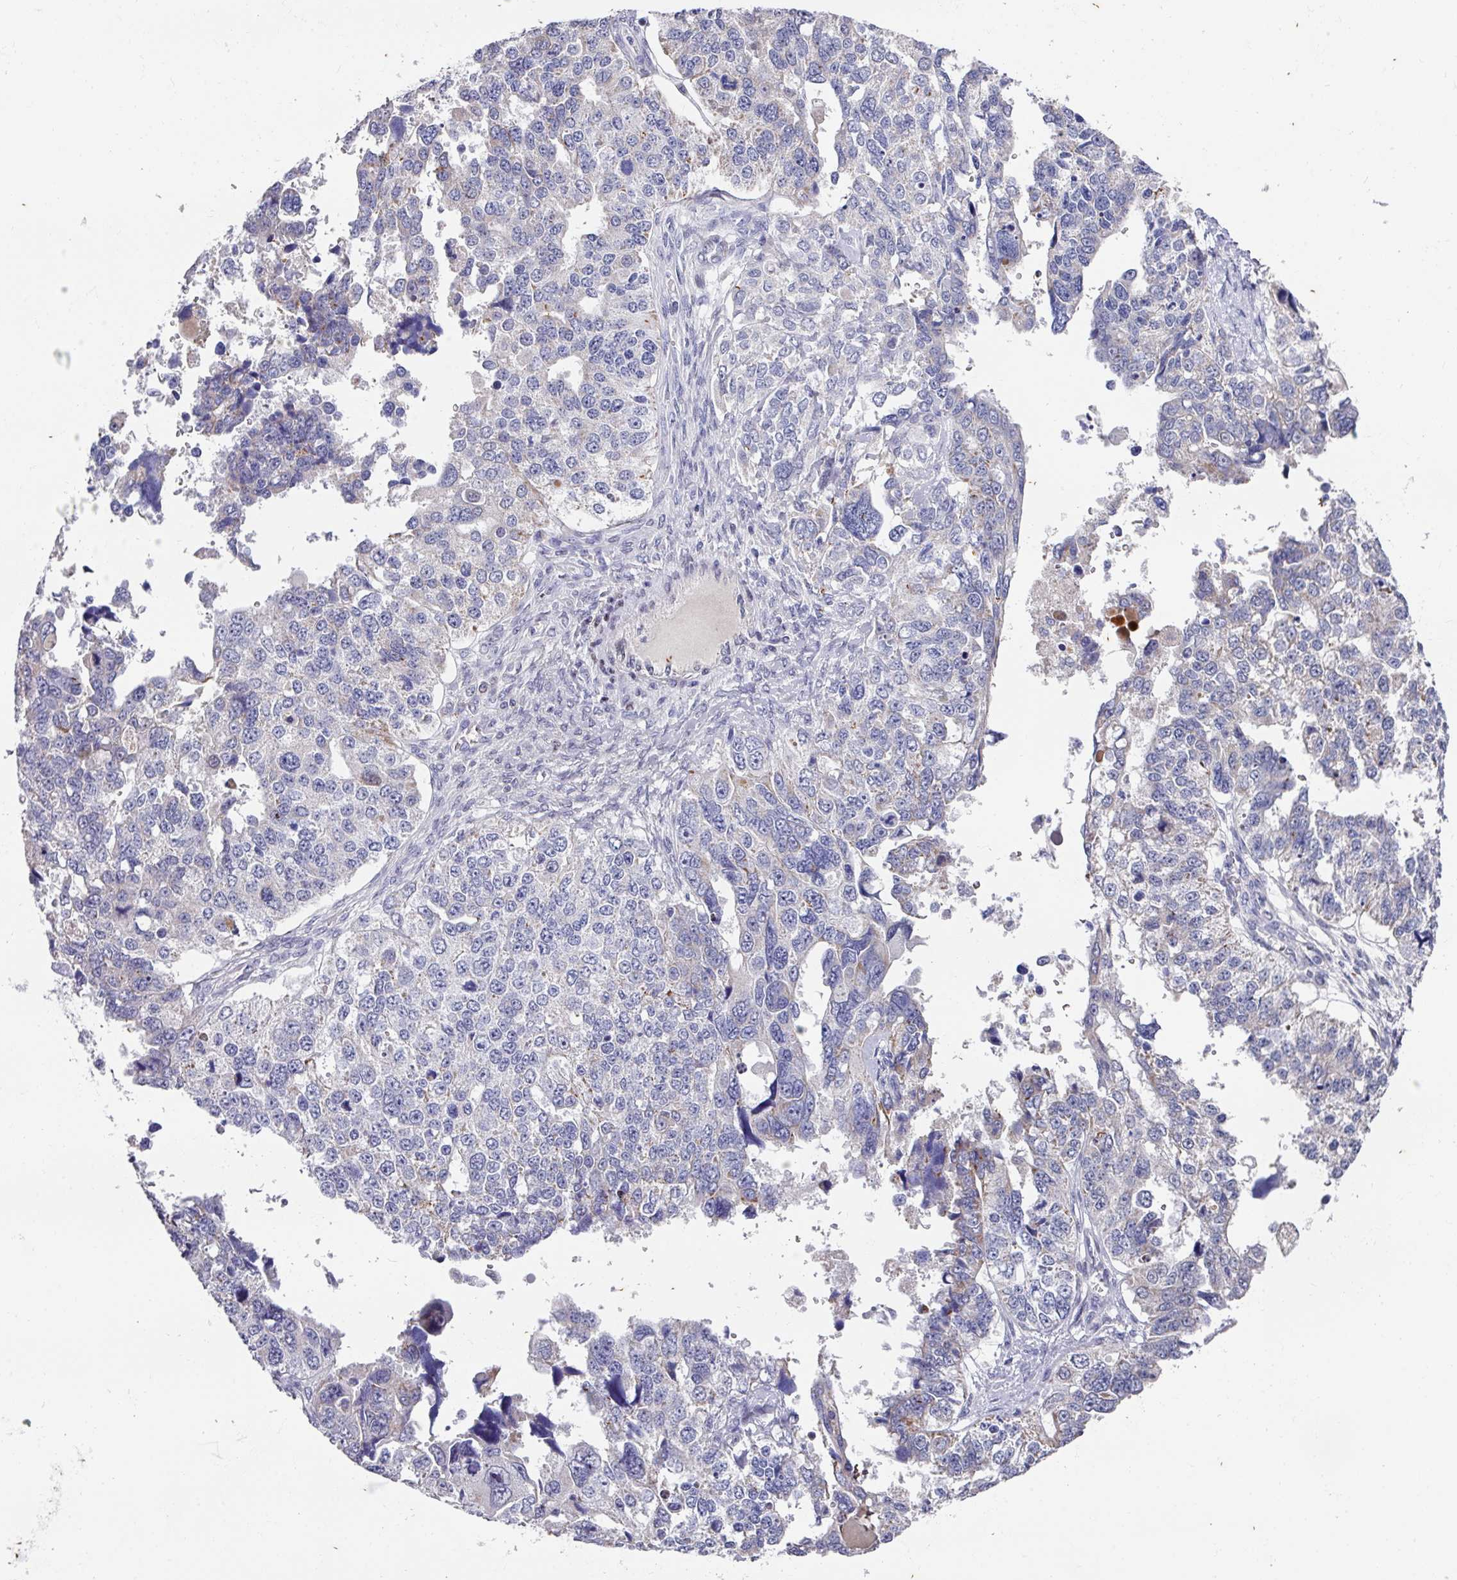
{"staining": {"intensity": "weak", "quantity": "<25%", "location": "cytoplasmic/membranous"}, "tissue": "ovarian cancer", "cell_type": "Tumor cells", "image_type": "cancer", "snomed": [{"axis": "morphology", "description": "Cystadenocarcinoma, serous, NOS"}, {"axis": "topography", "description": "Ovary"}], "caption": "A high-resolution photomicrograph shows immunohistochemistry staining of ovarian serous cystadenocarcinoma, which shows no significant staining in tumor cells.", "gene": "CBX7", "patient": {"sex": "female", "age": 76}}